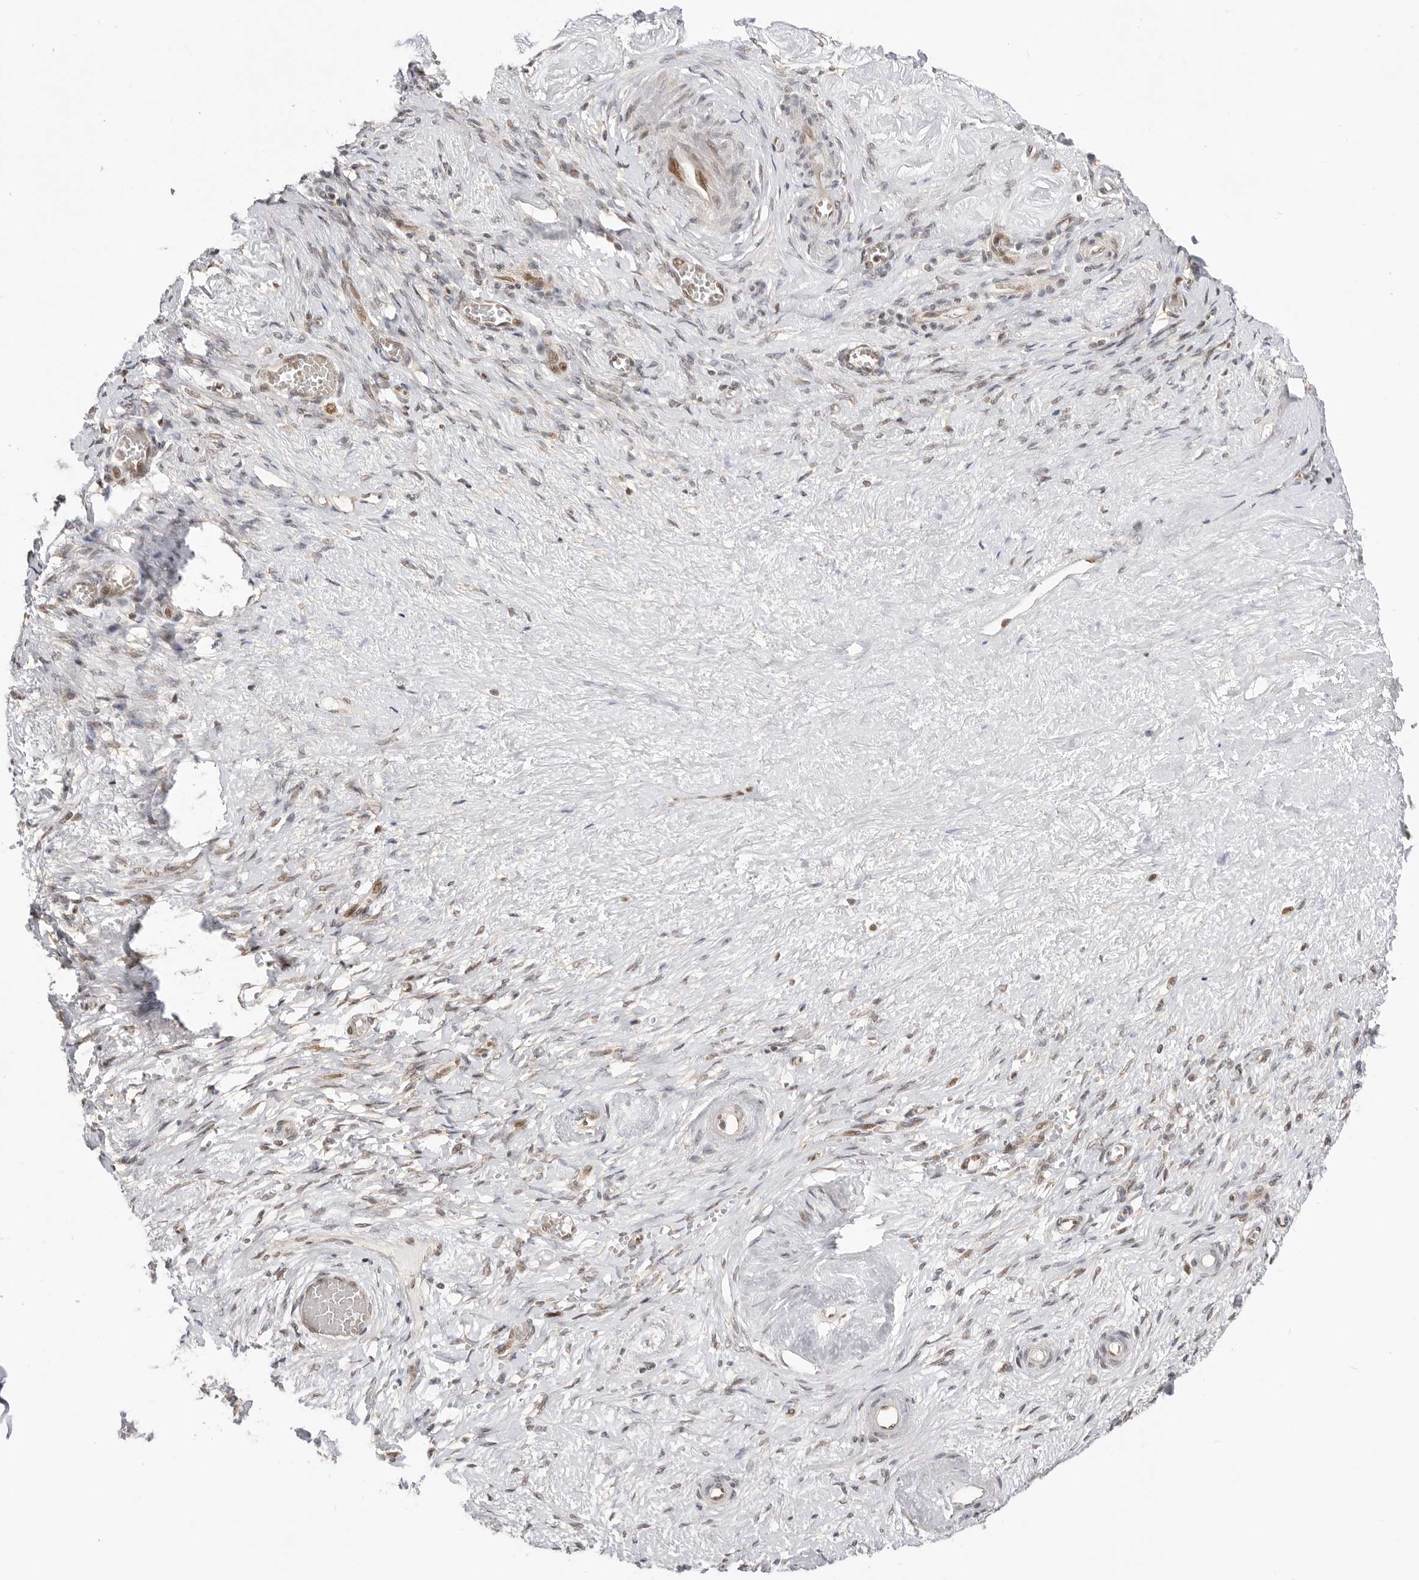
{"staining": {"intensity": "negative", "quantity": "none", "location": "none"}, "tissue": "adipose tissue", "cell_type": "Adipocytes", "image_type": "normal", "snomed": [{"axis": "morphology", "description": "Normal tissue, NOS"}, {"axis": "topography", "description": "Vascular tissue"}, {"axis": "topography", "description": "Fallopian tube"}, {"axis": "topography", "description": "Ovary"}], "caption": "Adipose tissue stained for a protein using IHC demonstrates no positivity adipocytes.", "gene": "ALKAL1", "patient": {"sex": "female", "age": 67}}